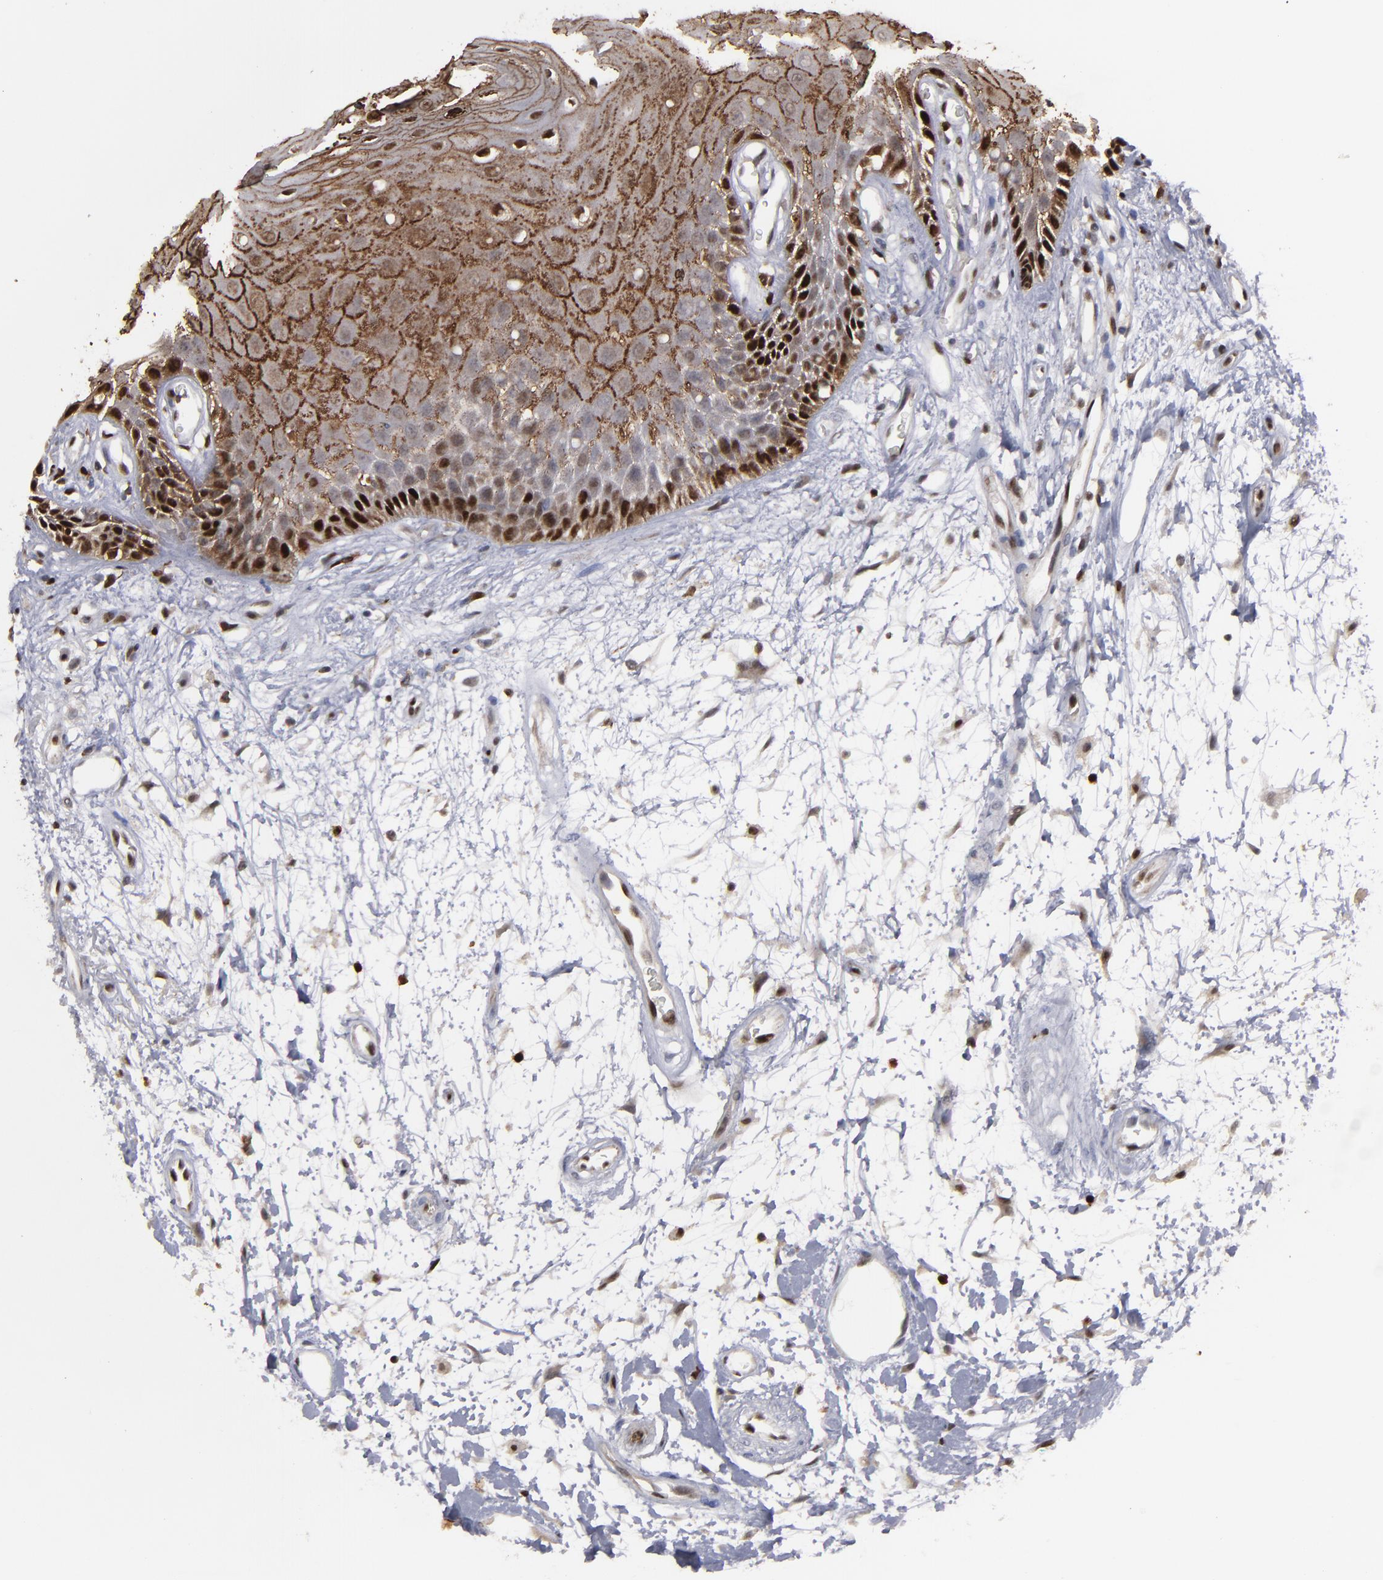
{"staining": {"intensity": "moderate", "quantity": ">75%", "location": "cytoplasmic/membranous,nuclear"}, "tissue": "oral mucosa", "cell_type": "Squamous epithelial cells", "image_type": "normal", "snomed": [{"axis": "morphology", "description": "Normal tissue, NOS"}, {"axis": "morphology", "description": "Squamous cell carcinoma, NOS"}, {"axis": "topography", "description": "Skeletal muscle"}, {"axis": "topography", "description": "Oral tissue"}, {"axis": "topography", "description": "Head-Neck"}], "caption": "Immunohistochemical staining of benign human oral mucosa exhibits moderate cytoplasmic/membranous,nuclear protein positivity in approximately >75% of squamous epithelial cells. Immunohistochemistry (ihc) stains the protein in brown and the nuclei are stained blue.", "gene": "GSR", "patient": {"sex": "female", "age": 84}}